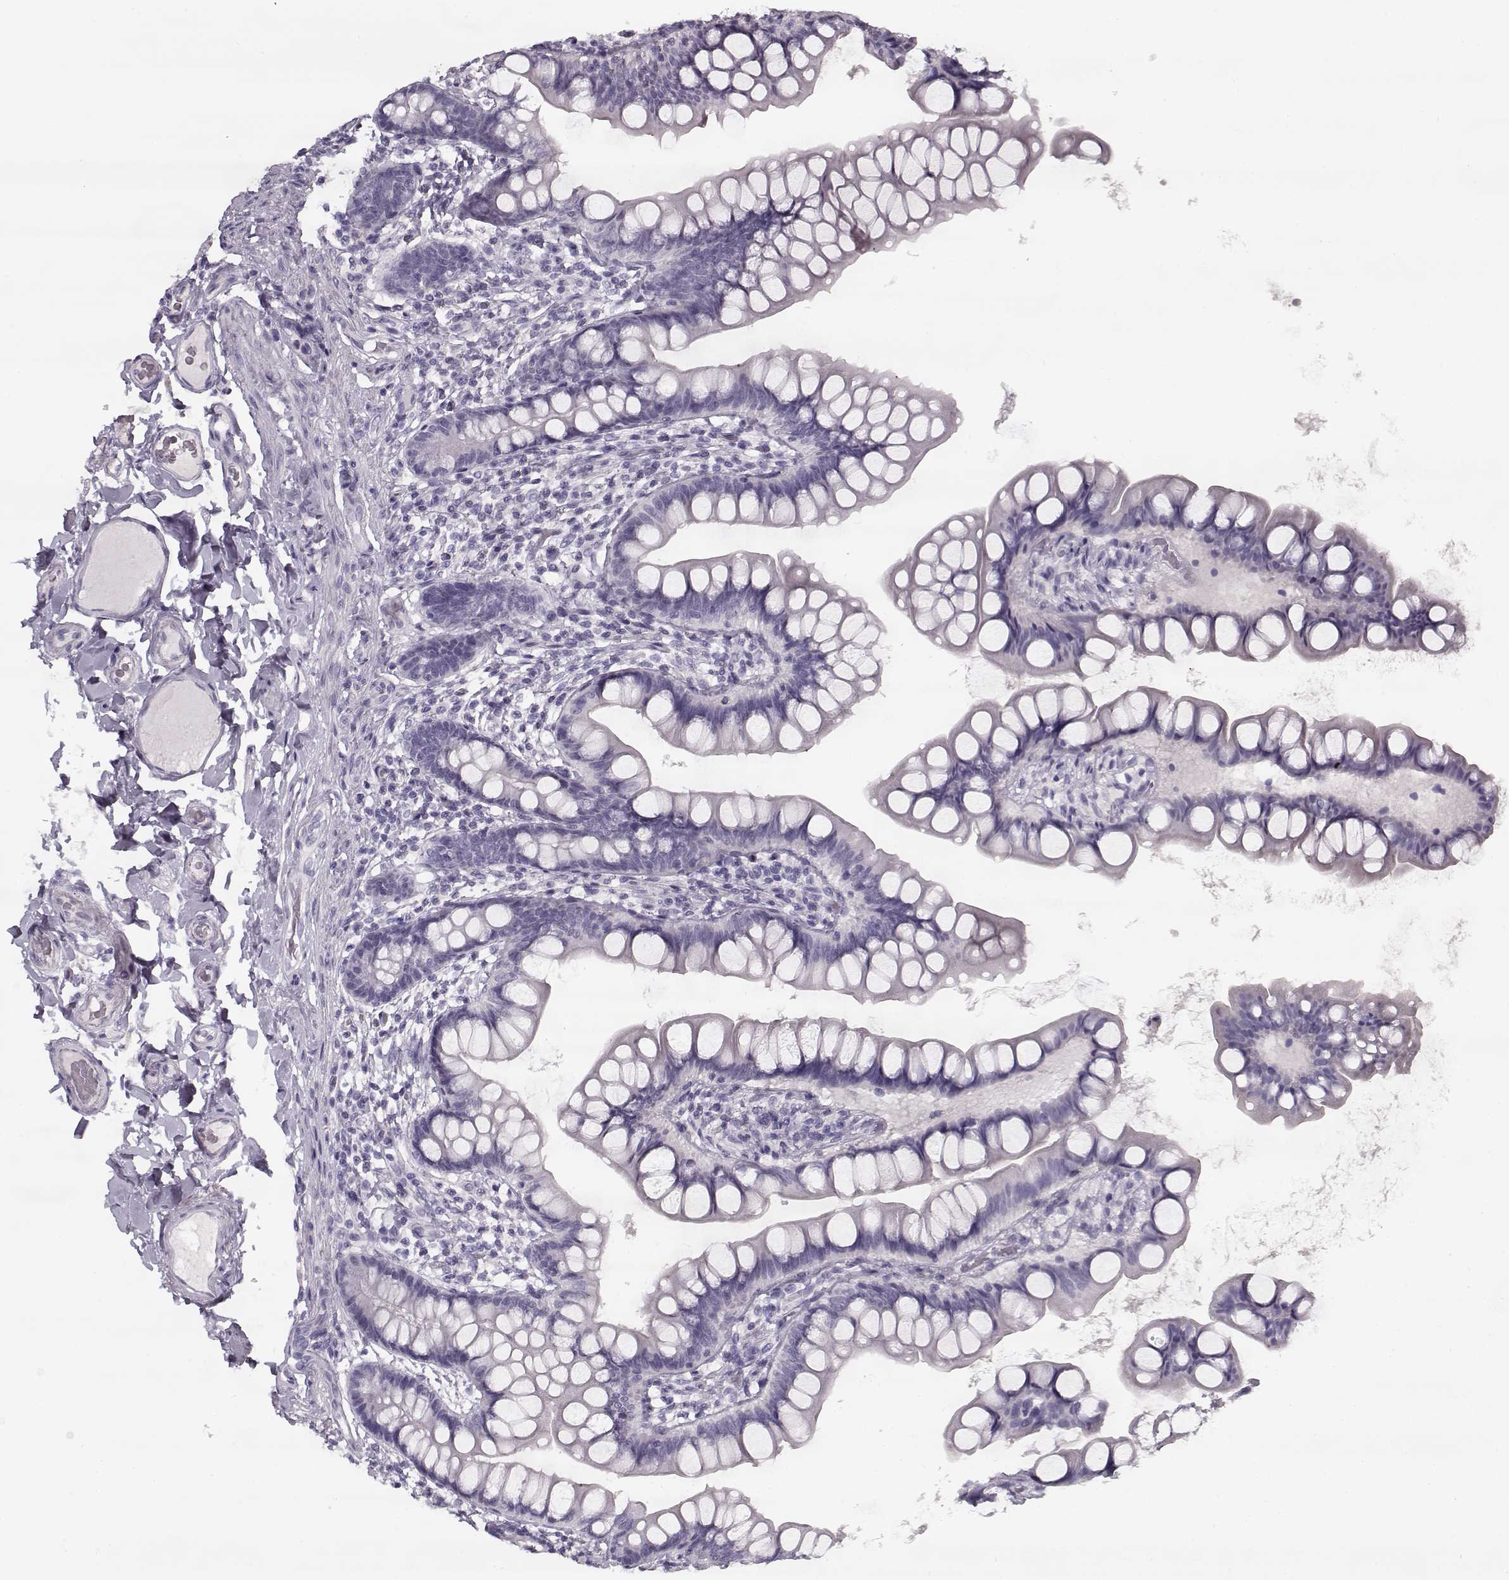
{"staining": {"intensity": "negative", "quantity": "none", "location": "none"}, "tissue": "small intestine", "cell_type": "Glandular cells", "image_type": "normal", "snomed": [{"axis": "morphology", "description": "Normal tissue, NOS"}, {"axis": "topography", "description": "Small intestine"}], "caption": "Image shows no significant protein expression in glandular cells of normal small intestine. Brightfield microscopy of immunohistochemistry stained with DAB (brown) and hematoxylin (blue), captured at high magnification.", "gene": "PNMT", "patient": {"sex": "male", "age": 70}}